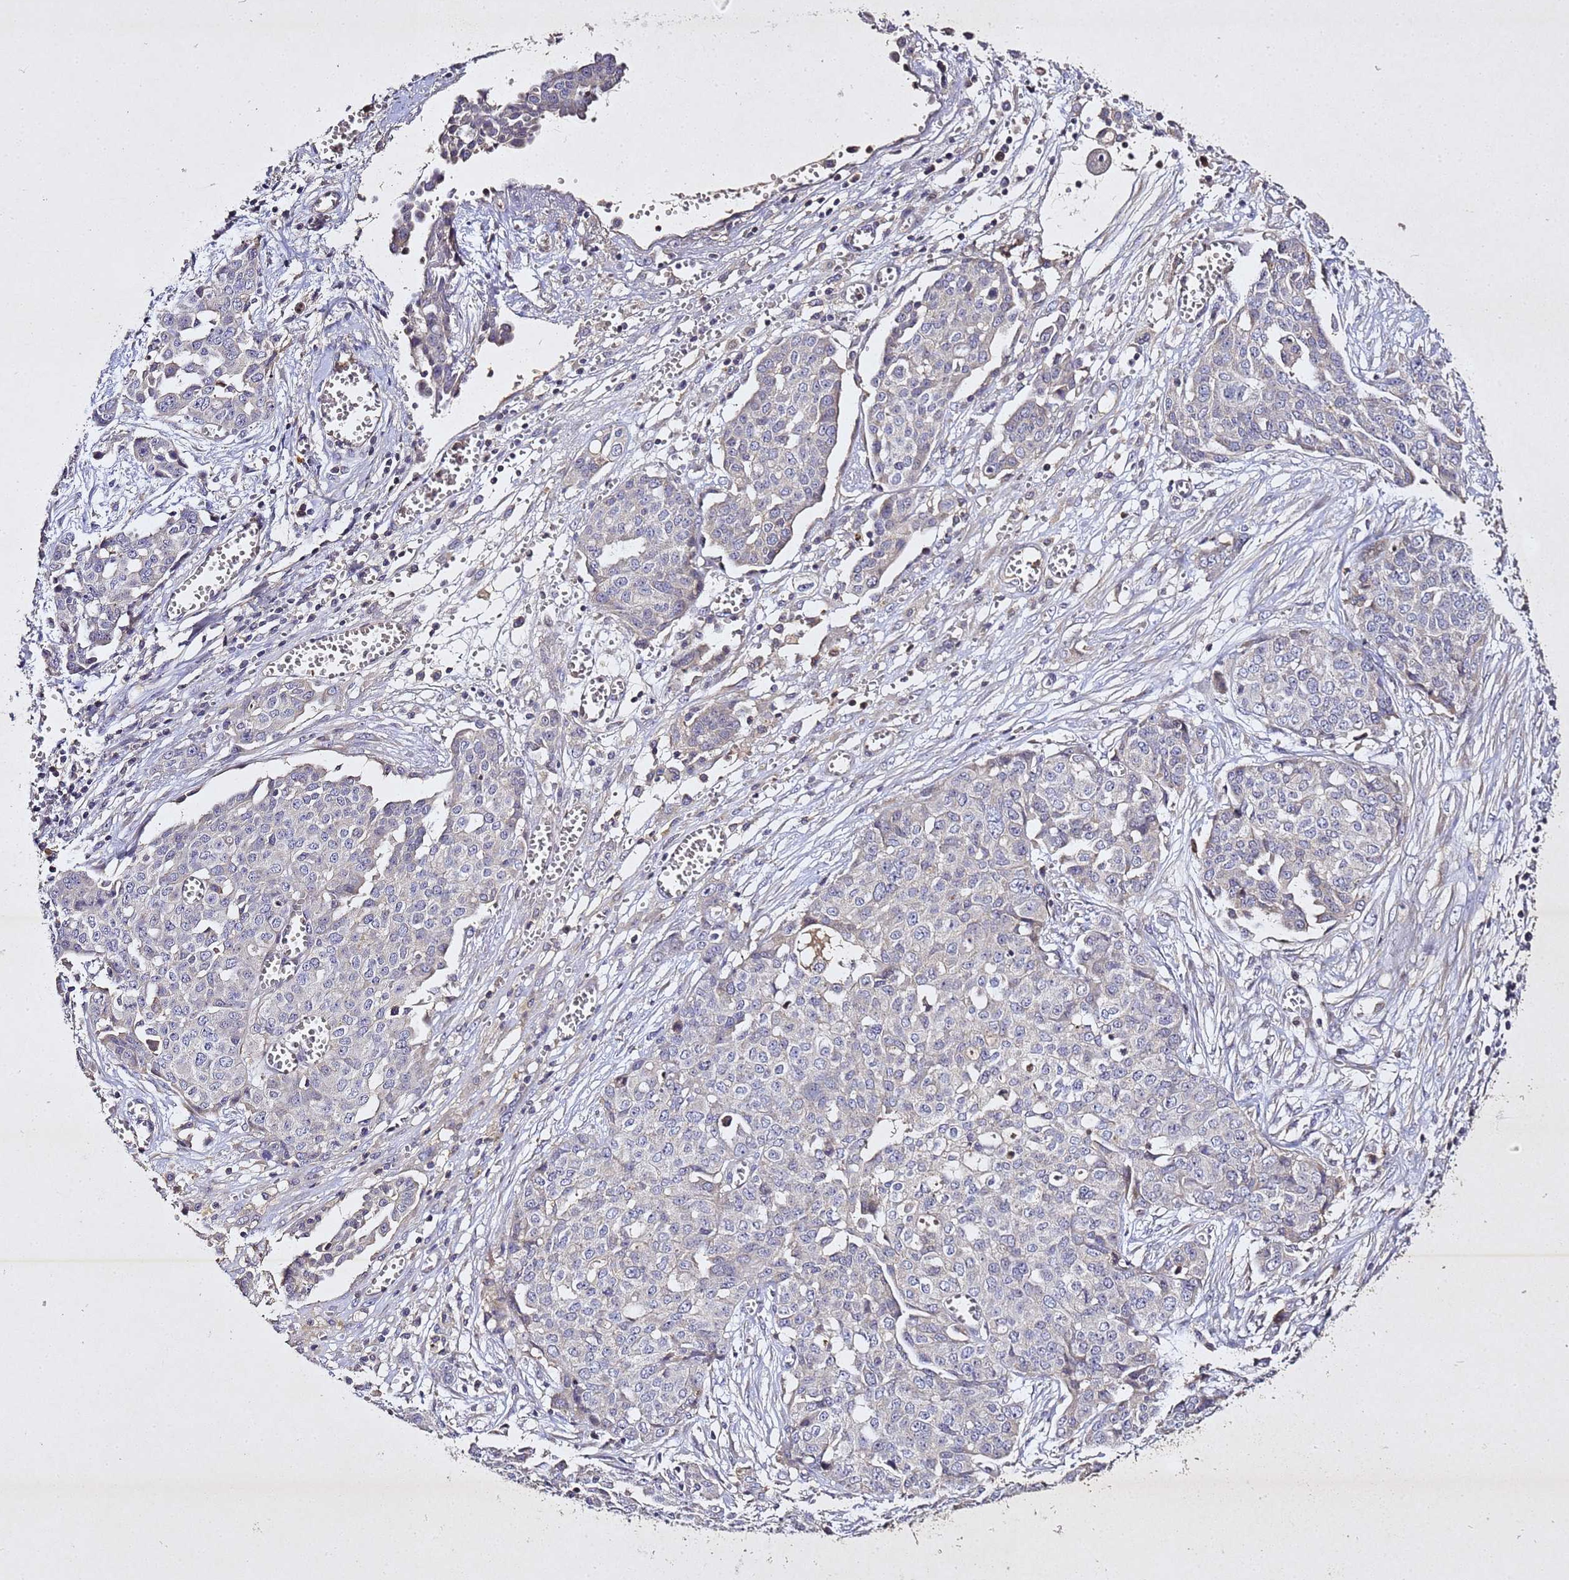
{"staining": {"intensity": "negative", "quantity": "none", "location": "none"}, "tissue": "ovarian cancer", "cell_type": "Tumor cells", "image_type": "cancer", "snomed": [{"axis": "morphology", "description": "Cystadenocarcinoma, serous, NOS"}, {"axis": "topography", "description": "Soft tissue"}, {"axis": "topography", "description": "Ovary"}], "caption": "Immunohistochemistry of serous cystadenocarcinoma (ovarian) exhibits no expression in tumor cells.", "gene": "SV2B", "patient": {"sex": "female", "age": 57}}